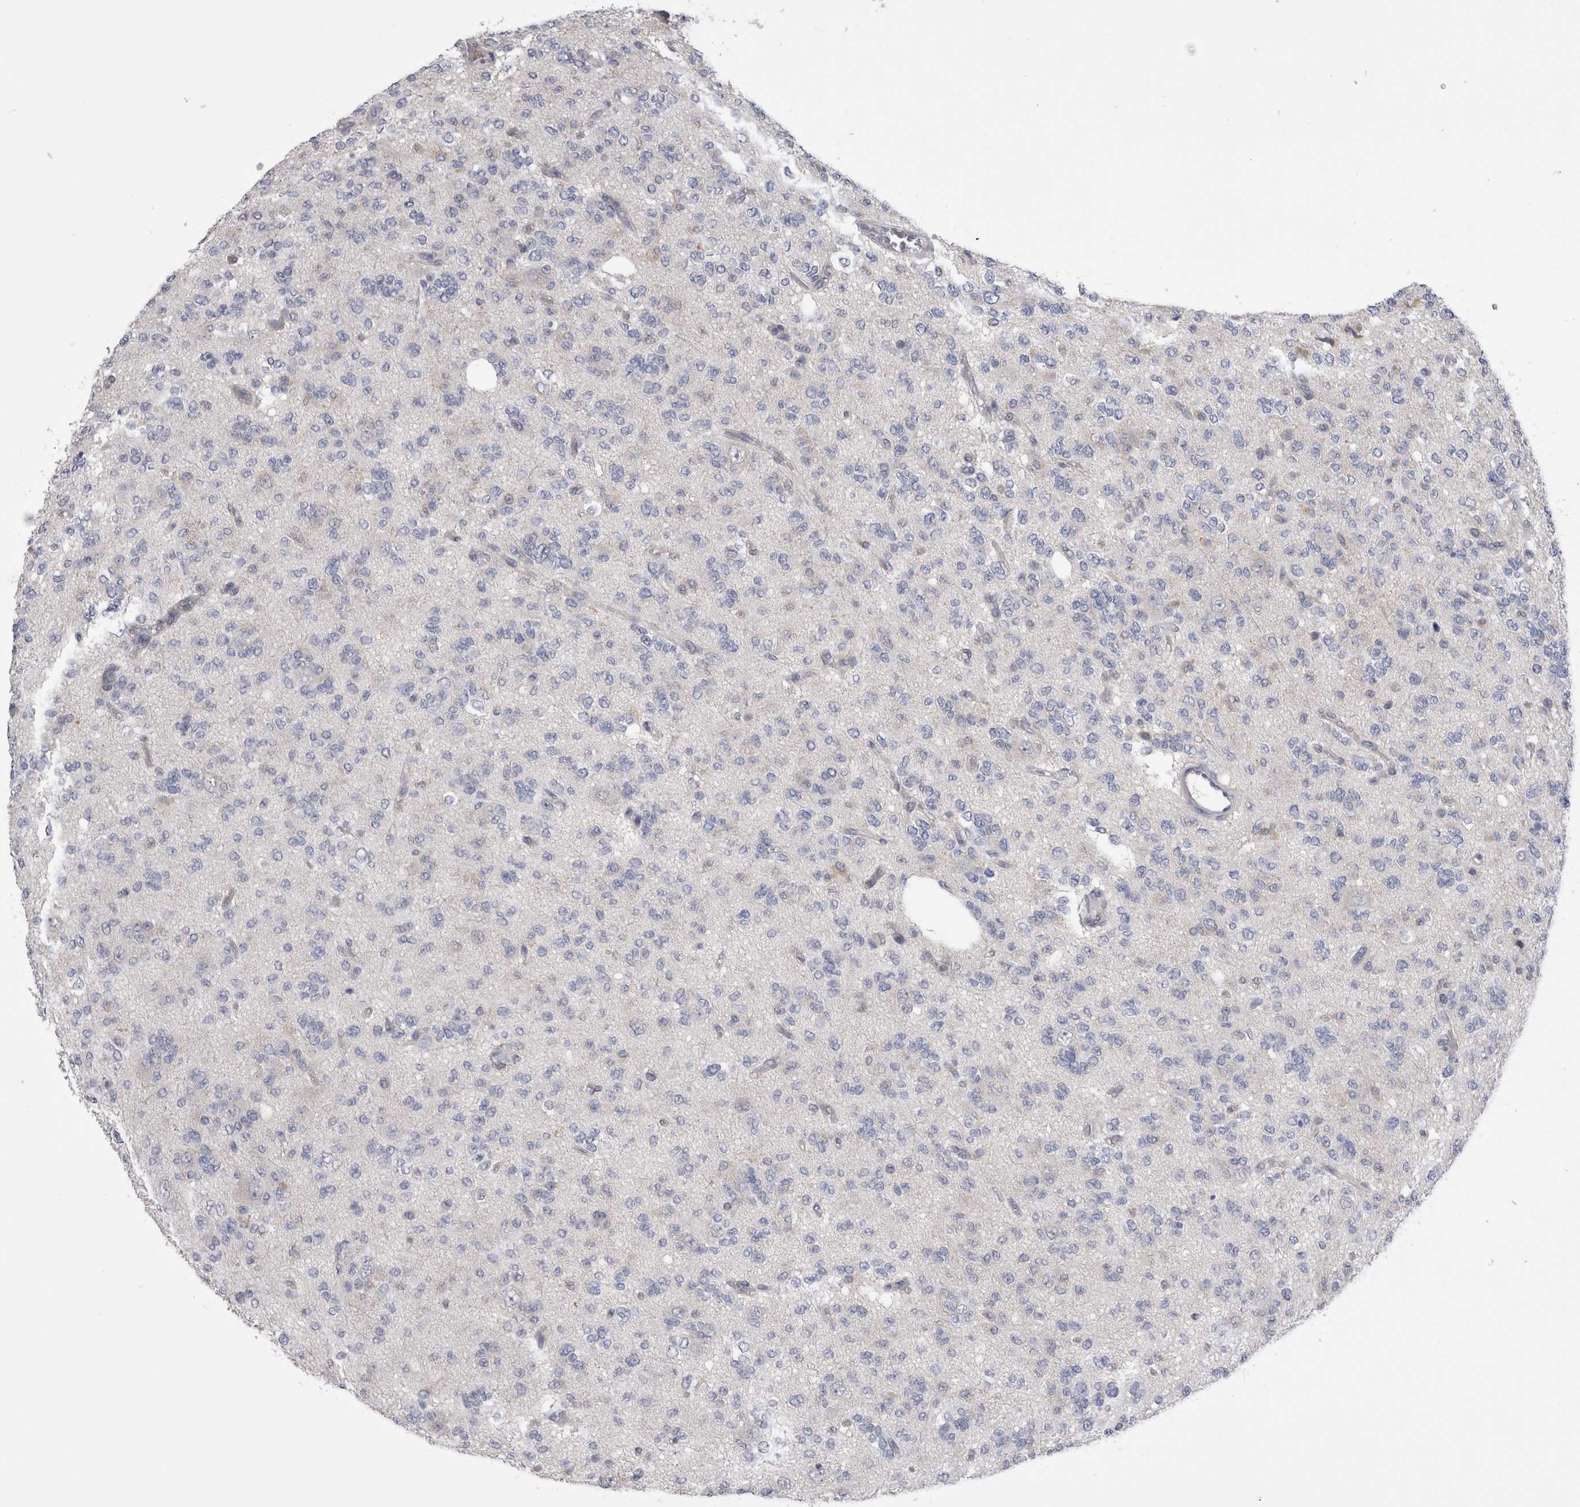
{"staining": {"intensity": "negative", "quantity": "none", "location": "none"}, "tissue": "glioma", "cell_type": "Tumor cells", "image_type": "cancer", "snomed": [{"axis": "morphology", "description": "Glioma, malignant, Low grade"}, {"axis": "topography", "description": "Brain"}], "caption": "Tumor cells show no significant staining in glioma.", "gene": "ARHGAP29", "patient": {"sex": "male", "age": 38}}